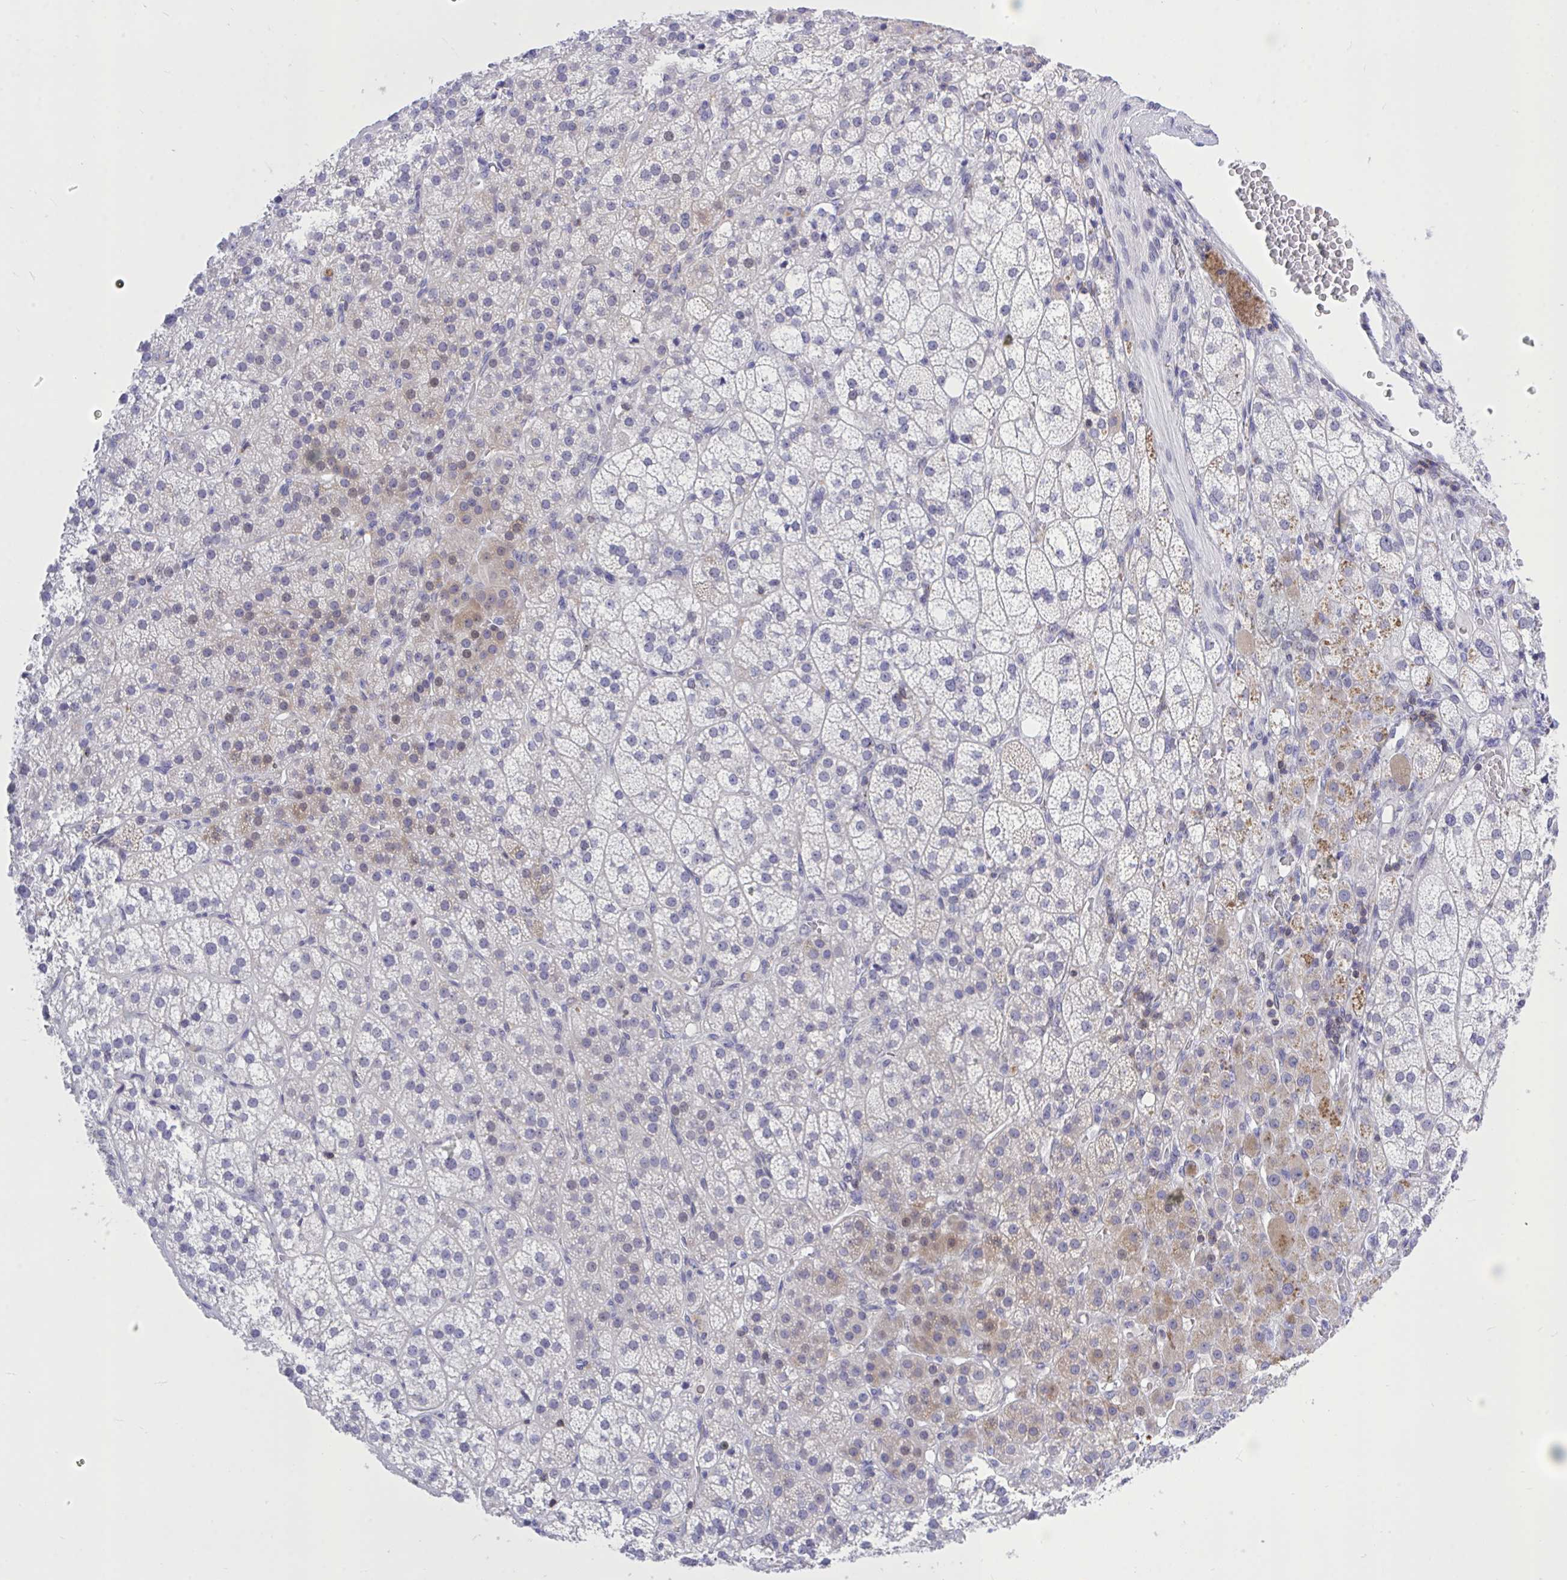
{"staining": {"intensity": "moderate", "quantity": "<25%", "location": "cytoplasmic/membranous,nuclear"}, "tissue": "adrenal gland", "cell_type": "Glandular cells", "image_type": "normal", "snomed": [{"axis": "morphology", "description": "Normal tissue, NOS"}, {"axis": "topography", "description": "Adrenal gland"}], "caption": "Immunohistochemistry (IHC) histopathology image of normal human adrenal gland stained for a protein (brown), which reveals low levels of moderate cytoplasmic/membranous,nuclear staining in about <25% of glandular cells.", "gene": "CXCL8", "patient": {"sex": "female", "age": 60}}